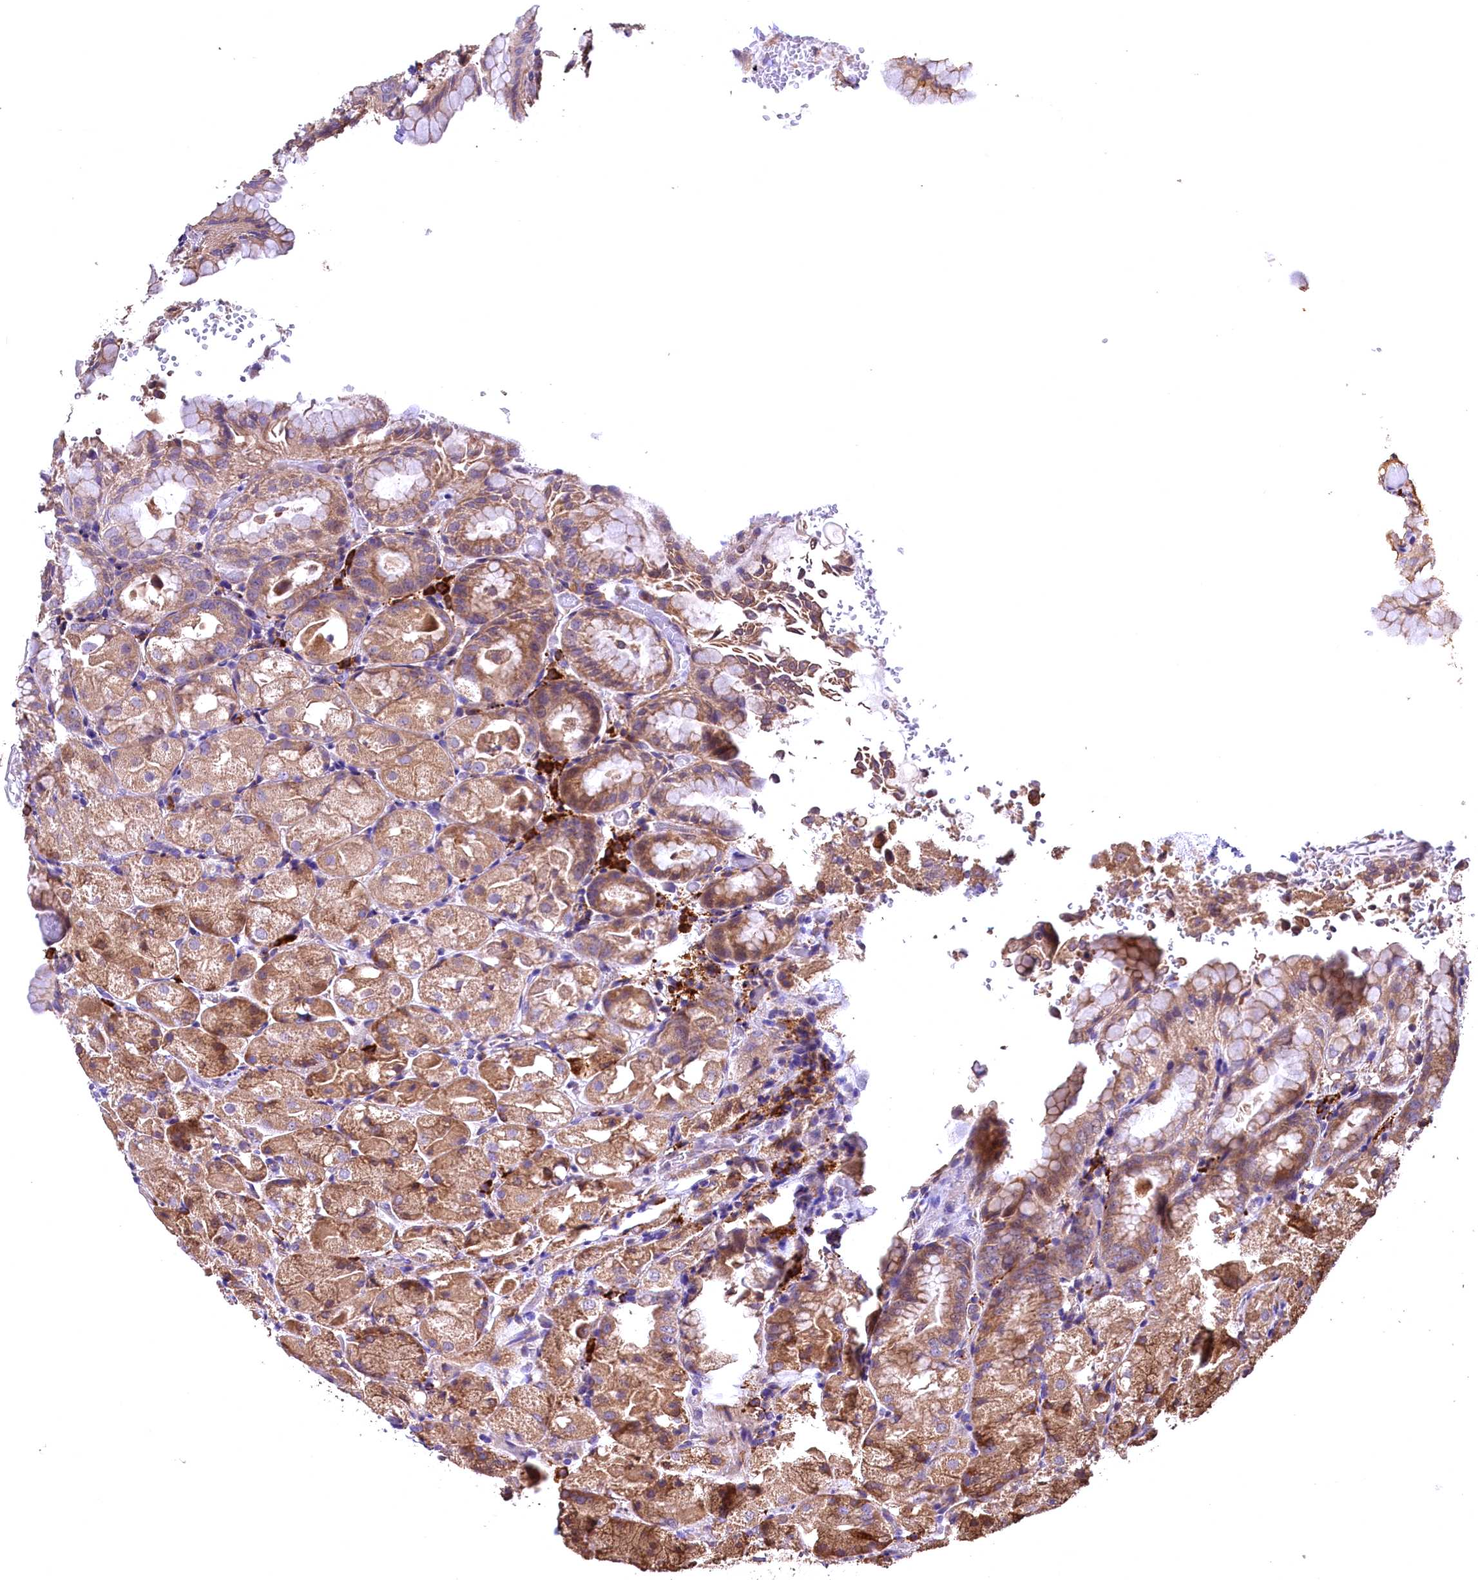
{"staining": {"intensity": "moderate", "quantity": ">75%", "location": "cytoplasmic/membranous"}, "tissue": "stomach", "cell_type": "Glandular cells", "image_type": "normal", "snomed": [{"axis": "morphology", "description": "Normal tissue, NOS"}, {"axis": "topography", "description": "Stomach, upper"}, {"axis": "topography", "description": "Stomach, lower"}], "caption": "An IHC histopathology image of benign tissue is shown. Protein staining in brown highlights moderate cytoplasmic/membranous positivity in stomach within glandular cells. (DAB (3,3'-diaminobenzidine) = brown stain, brightfield microscopy at high magnification).", "gene": "ENKD1", "patient": {"sex": "male", "age": 62}}